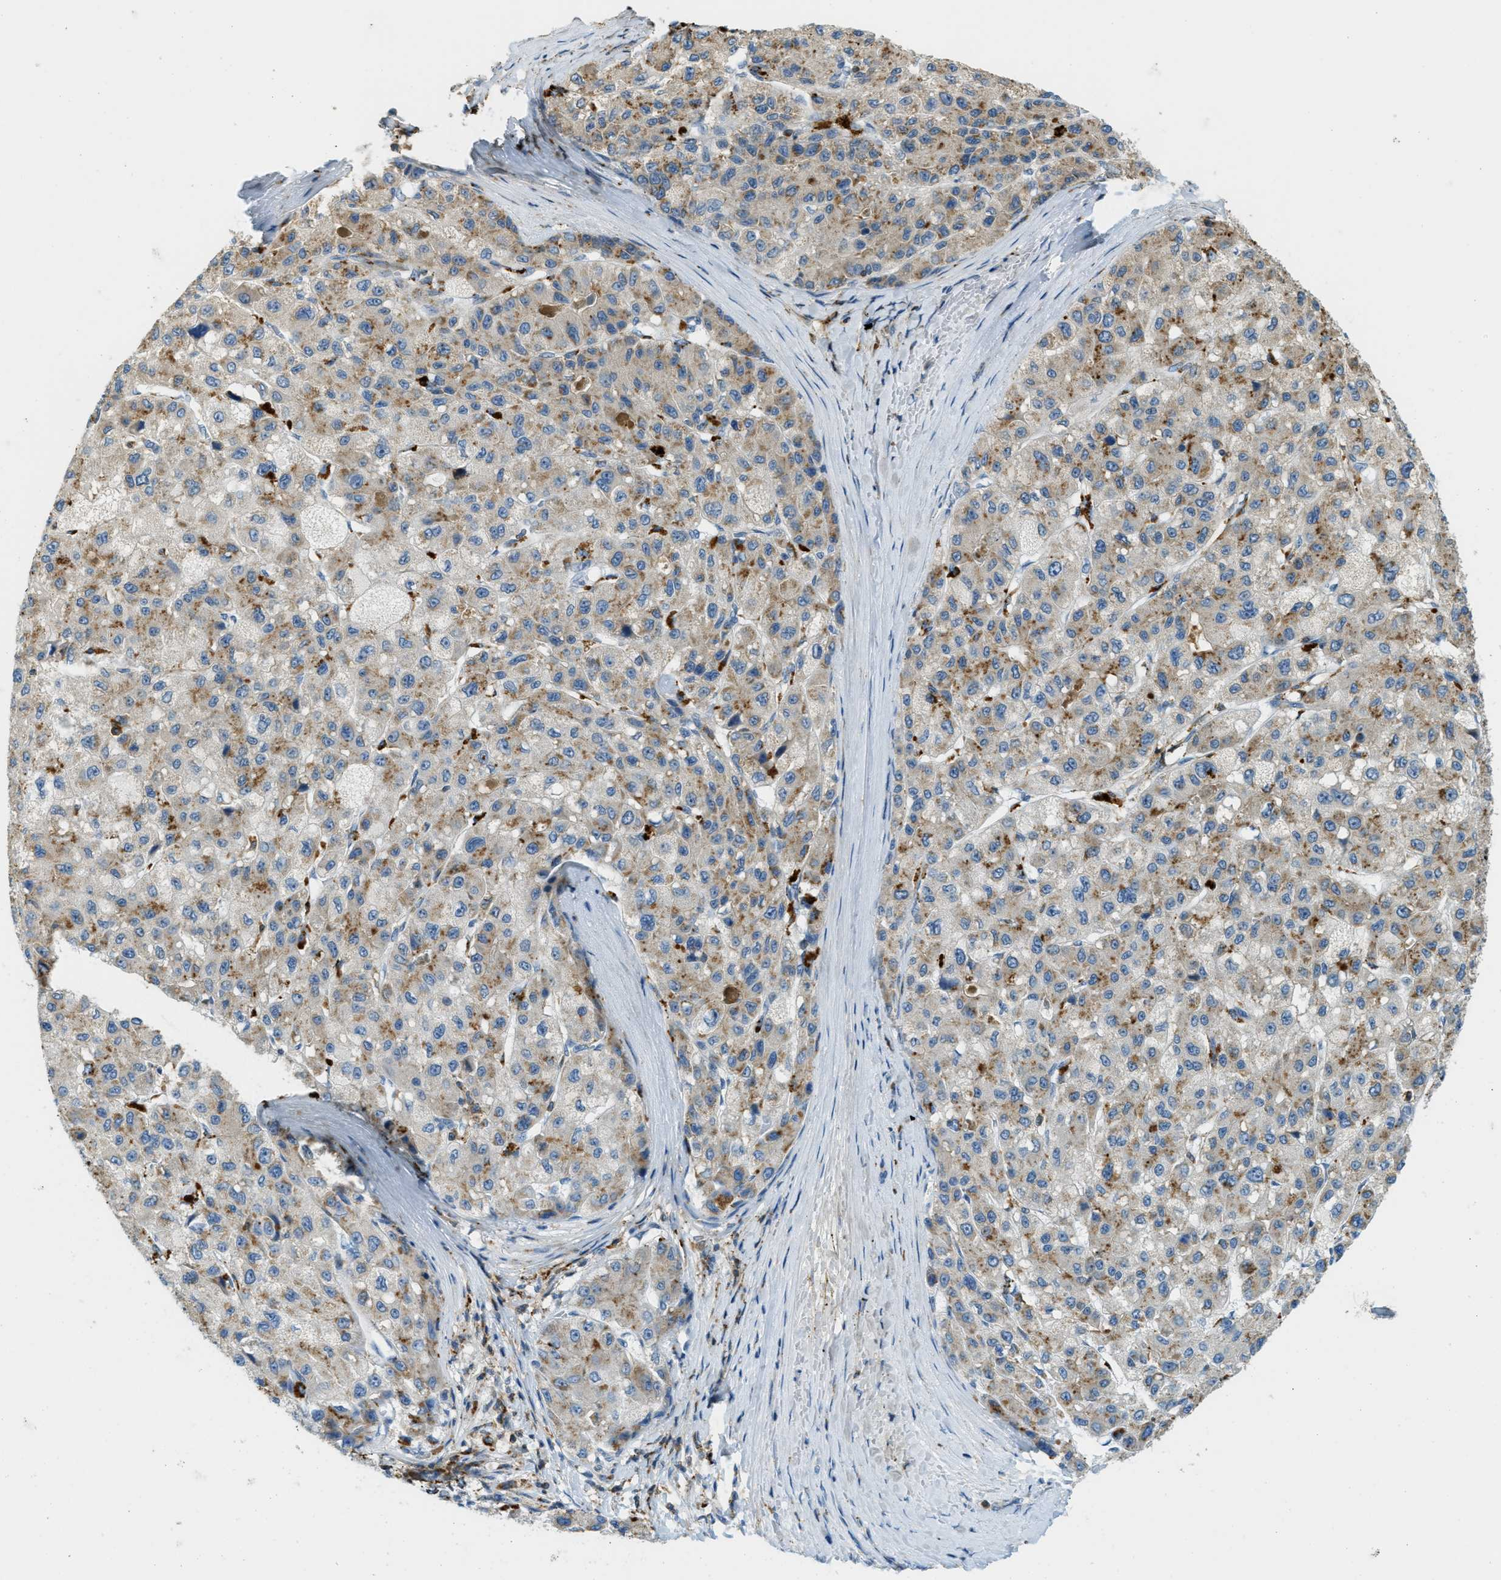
{"staining": {"intensity": "moderate", "quantity": "25%-75%", "location": "cytoplasmic/membranous"}, "tissue": "liver cancer", "cell_type": "Tumor cells", "image_type": "cancer", "snomed": [{"axis": "morphology", "description": "Carcinoma, Hepatocellular, NOS"}, {"axis": "topography", "description": "Liver"}], "caption": "Hepatocellular carcinoma (liver) stained for a protein reveals moderate cytoplasmic/membranous positivity in tumor cells.", "gene": "PLBD2", "patient": {"sex": "male", "age": 80}}